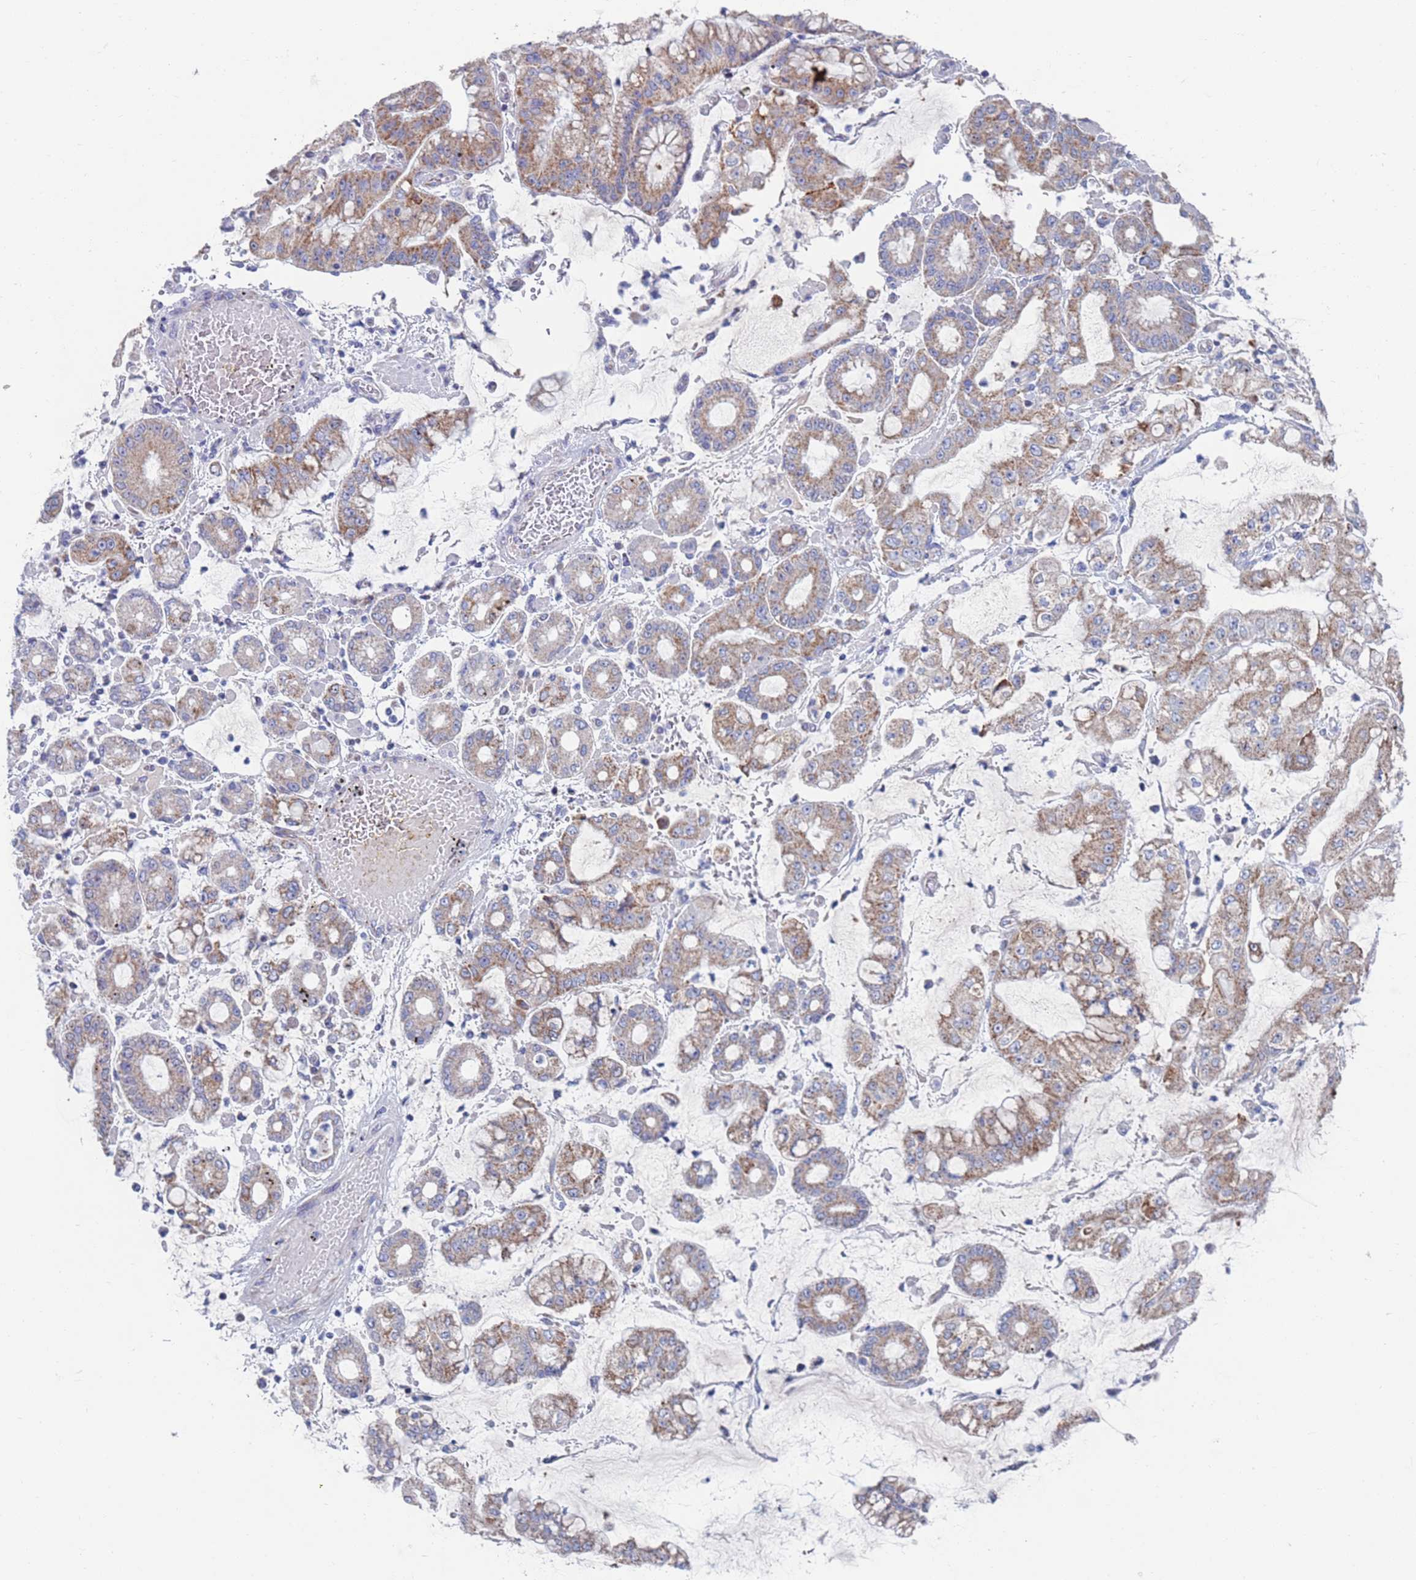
{"staining": {"intensity": "moderate", "quantity": "25%-75%", "location": "cytoplasmic/membranous"}, "tissue": "stomach cancer", "cell_type": "Tumor cells", "image_type": "cancer", "snomed": [{"axis": "morphology", "description": "Adenocarcinoma, NOS"}, {"axis": "topography", "description": "Stomach"}], "caption": "DAB immunohistochemical staining of human adenocarcinoma (stomach) demonstrates moderate cytoplasmic/membranous protein positivity in about 25%-75% of tumor cells.", "gene": "MRPL22", "patient": {"sex": "male", "age": 76}}